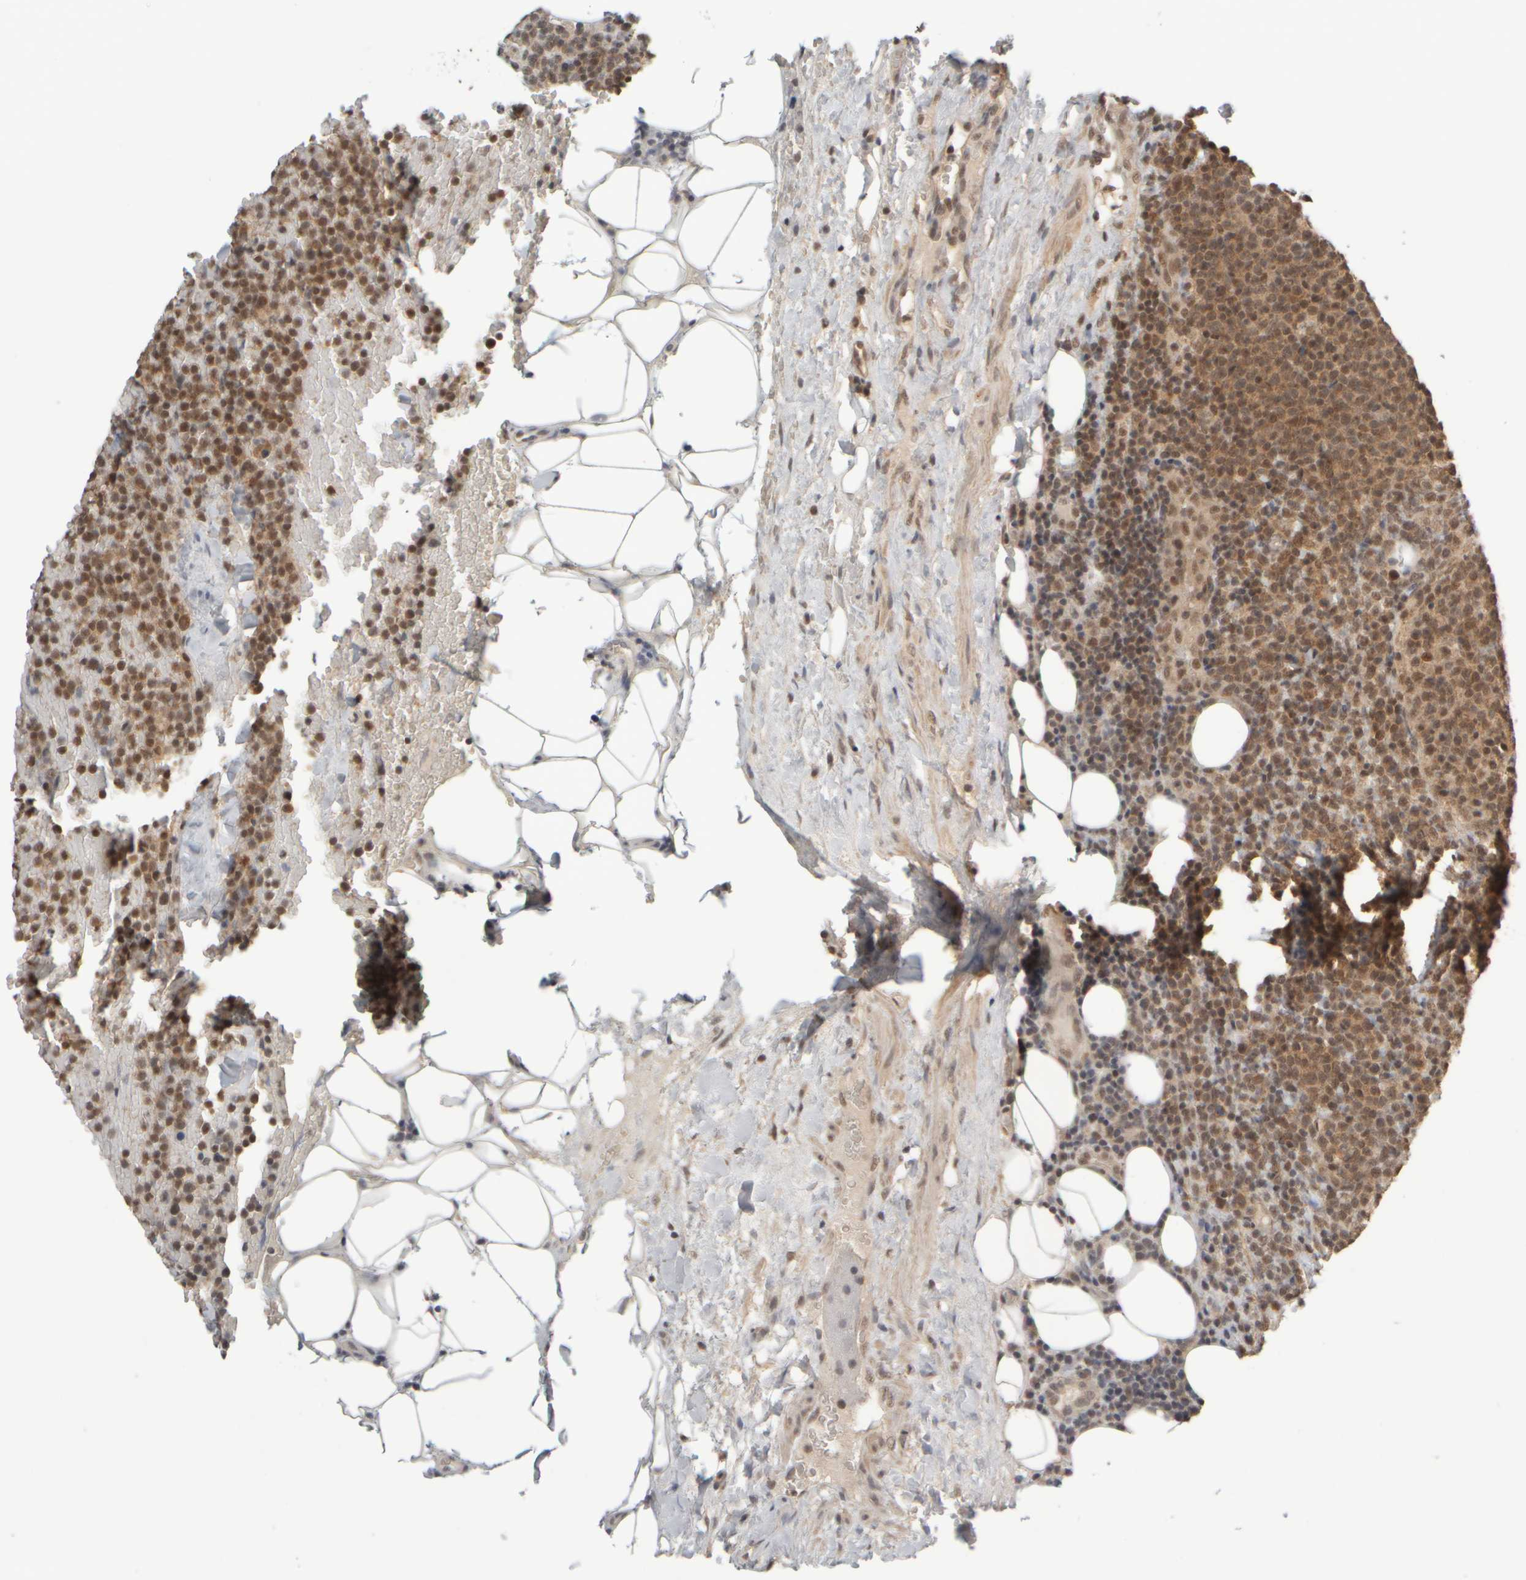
{"staining": {"intensity": "moderate", "quantity": ">75%", "location": "cytoplasmic/membranous,nuclear"}, "tissue": "lymphoma", "cell_type": "Tumor cells", "image_type": "cancer", "snomed": [{"axis": "morphology", "description": "Malignant lymphoma, non-Hodgkin's type, High grade"}, {"axis": "topography", "description": "Lymph node"}], "caption": "Immunohistochemical staining of human high-grade malignant lymphoma, non-Hodgkin's type displays medium levels of moderate cytoplasmic/membranous and nuclear staining in approximately >75% of tumor cells. (DAB (3,3'-diaminobenzidine) = brown stain, brightfield microscopy at high magnification).", "gene": "SYNRG", "patient": {"sex": "male", "age": 61}}